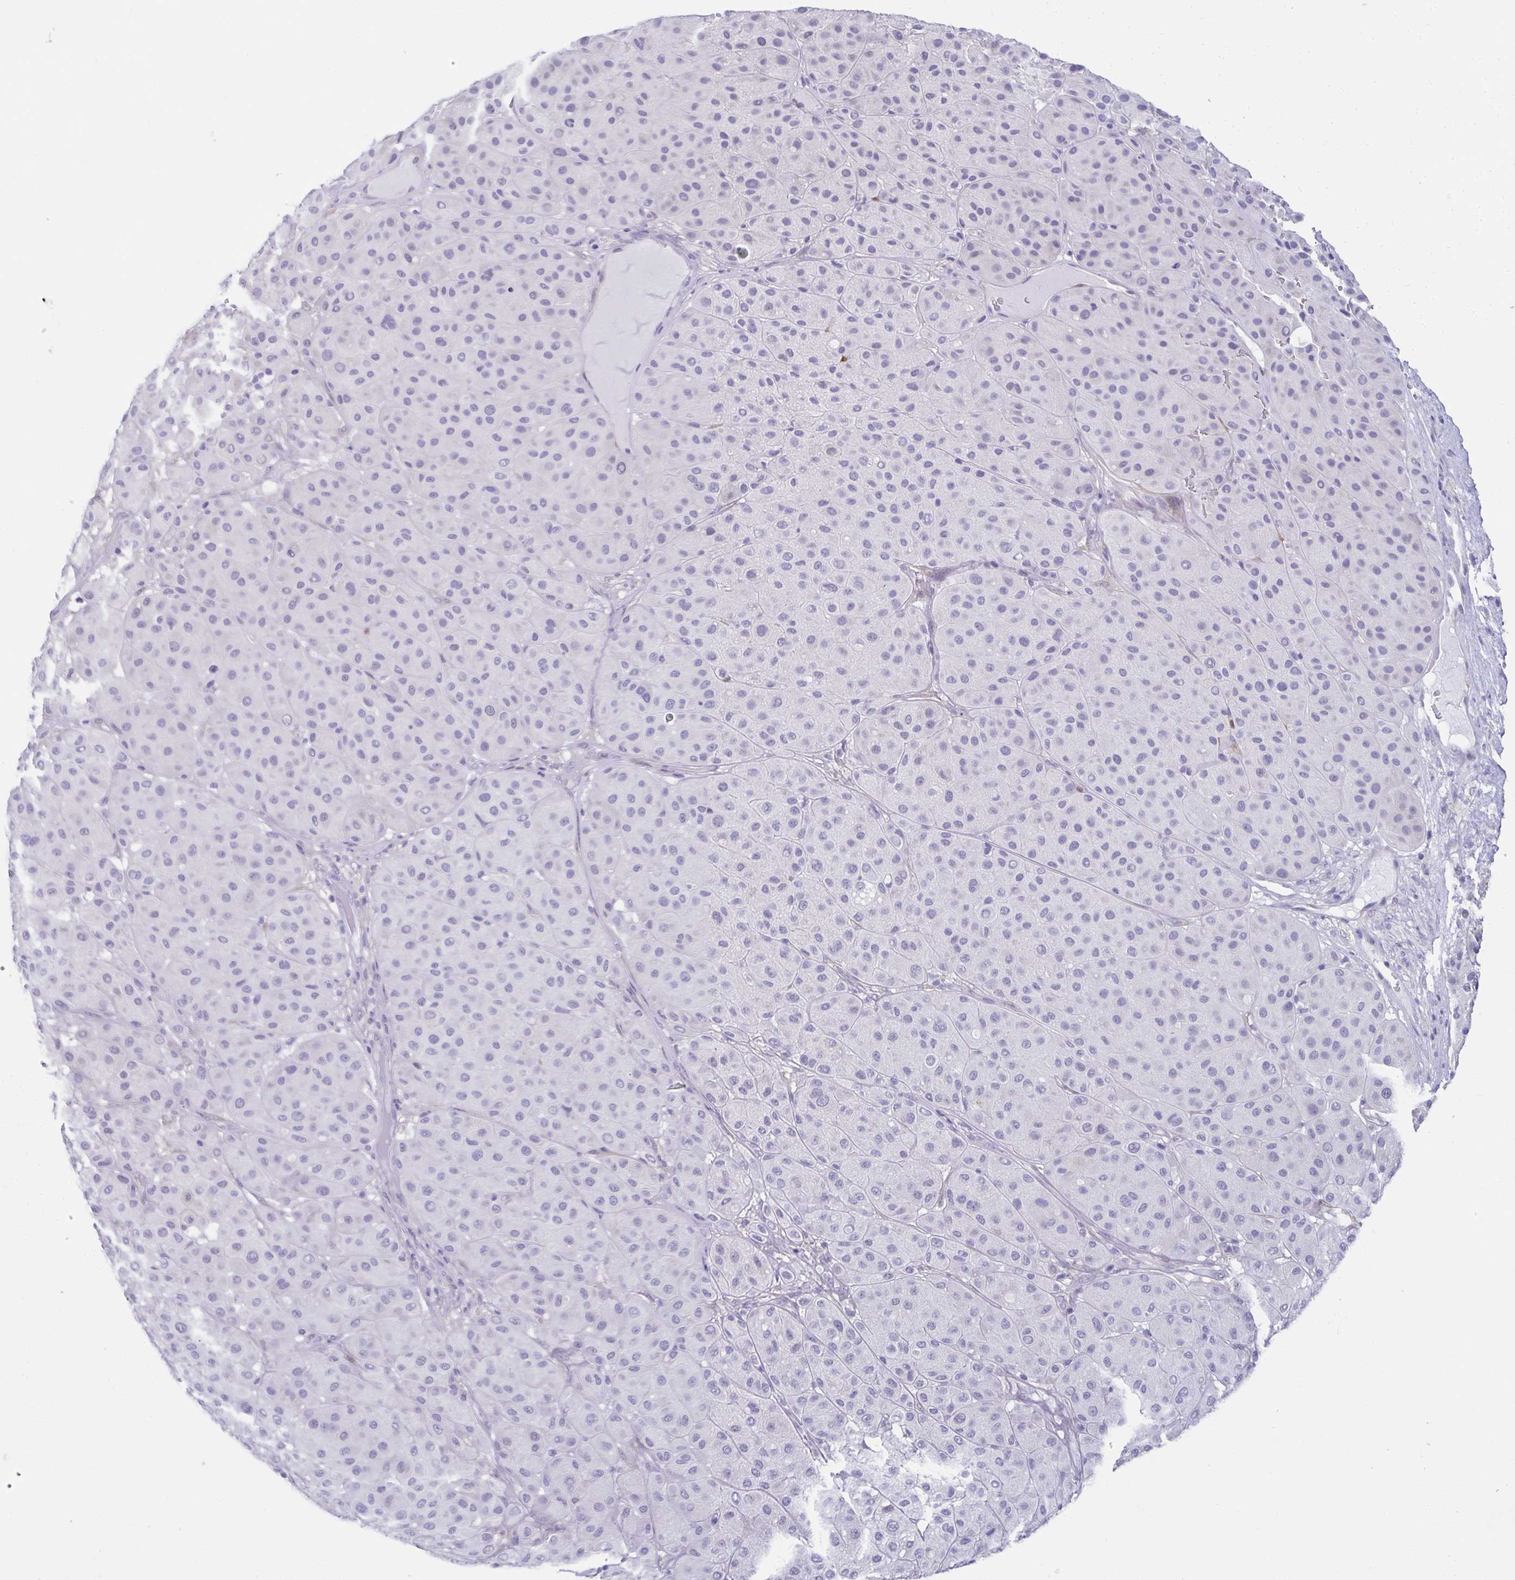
{"staining": {"intensity": "negative", "quantity": "none", "location": "none"}, "tissue": "melanoma", "cell_type": "Tumor cells", "image_type": "cancer", "snomed": [{"axis": "morphology", "description": "Malignant melanoma, Metastatic site"}, {"axis": "topography", "description": "Smooth muscle"}], "caption": "There is no significant positivity in tumor cells of malignant melanoma (metastatic site).", "gene": "RBP1", "patient": {"sex": "male", "age": 41}}